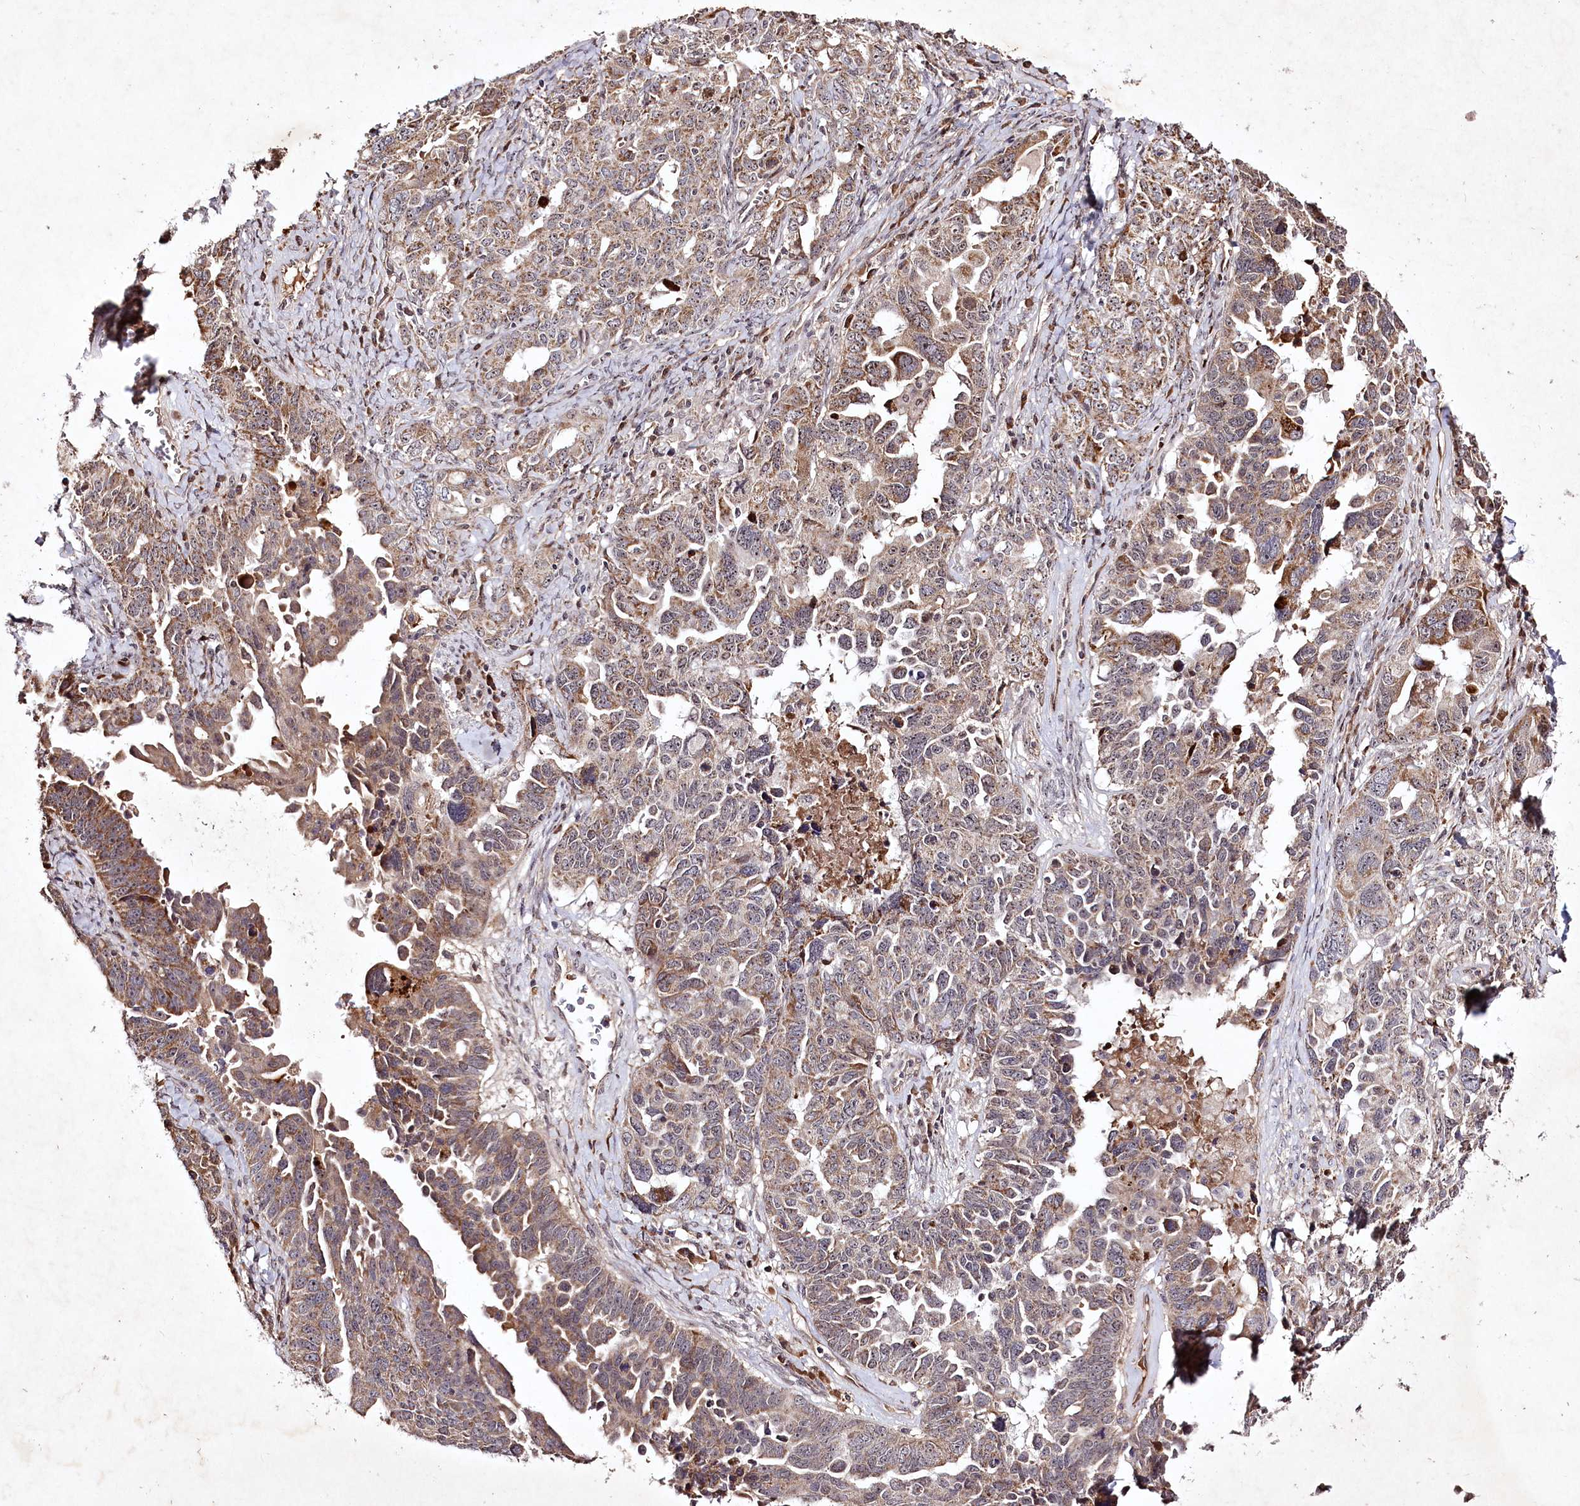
{"staining": {"intensity": "moderate", "quantity": ">75%", "location": "cytoplasmic/membranous"}, "tissue": "ovarian cancer", "cell_type": "Tumor cells", "image_type": "cancer", "snomed": [{"axis": "morphology", "description": "Carcinoma, endometroid"}, {"axis": "topography", "description": "Ovary"}], "caption": "Immunohistochemistry histopathology image of ovarian cancer stained for a protein (brown), which displays medium levels of moderate cytoplasmic/membranous staining in approximately >75% of tumor cells.", "gene": "DMP1", "patient": {"sex": "female", "age": 62}}